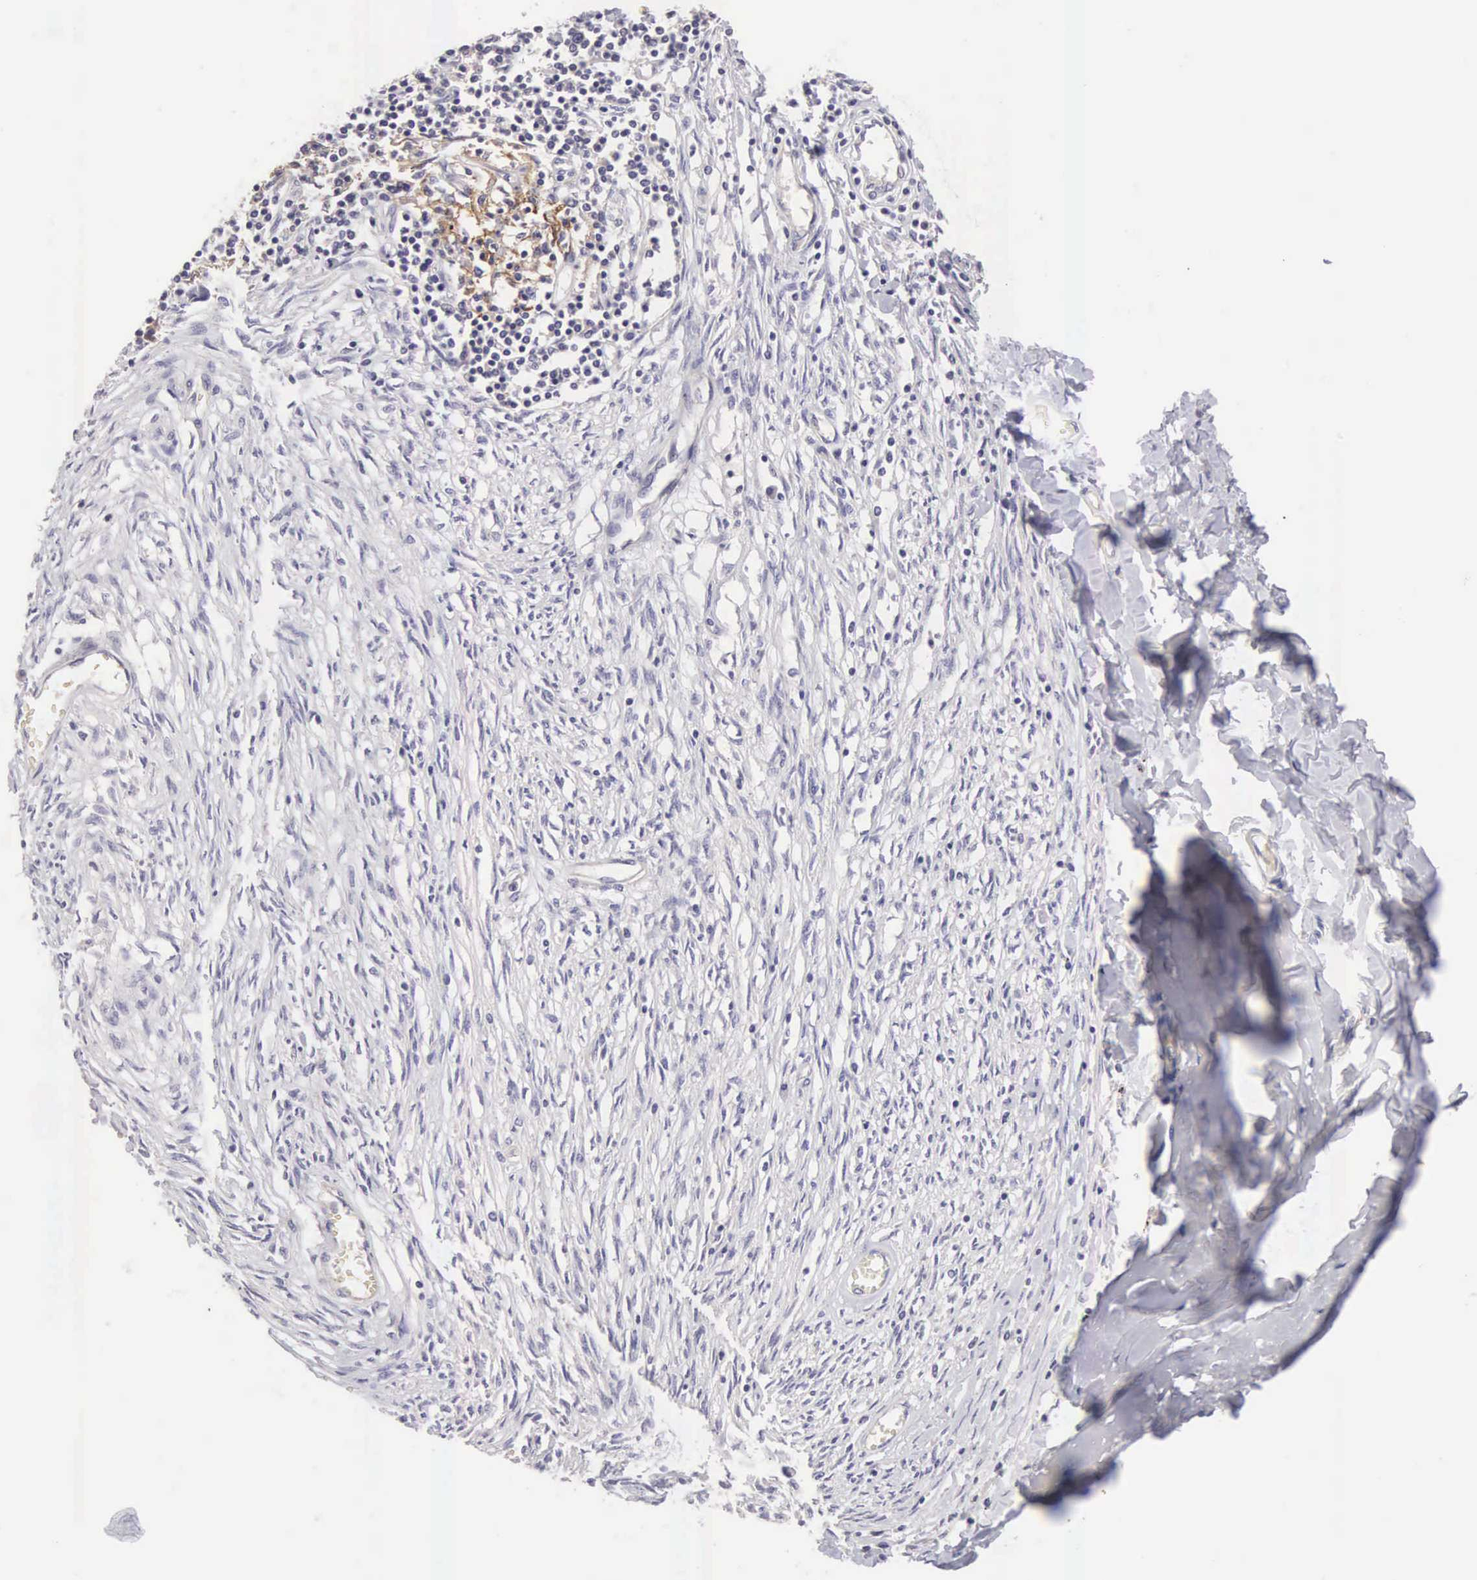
{"staining": {"intensity": "negative", "quantity": "none", "location": "none"}, "tissue": "adipose tissue", "cell_type": "Adipocytes", "image_type": "normal", "snomed": [{"axis": "morphology", "description": "Normal tissue, NOS"}, {"axis": "morphology", "description": "Sarcoma, NOS"}, {"axis": "topography", "description": "Skin"}, {"axis": "topography", "description": "Soft tissue"}], "caption": "High magnification brightfield microscopy of normal adipose tissue stained with DAB (brown) and counterstained with hematoxylin (blue): adipocytes show no significant expression.", "gene": "CLU", "patient": {"sex": "female", "age": 51}}